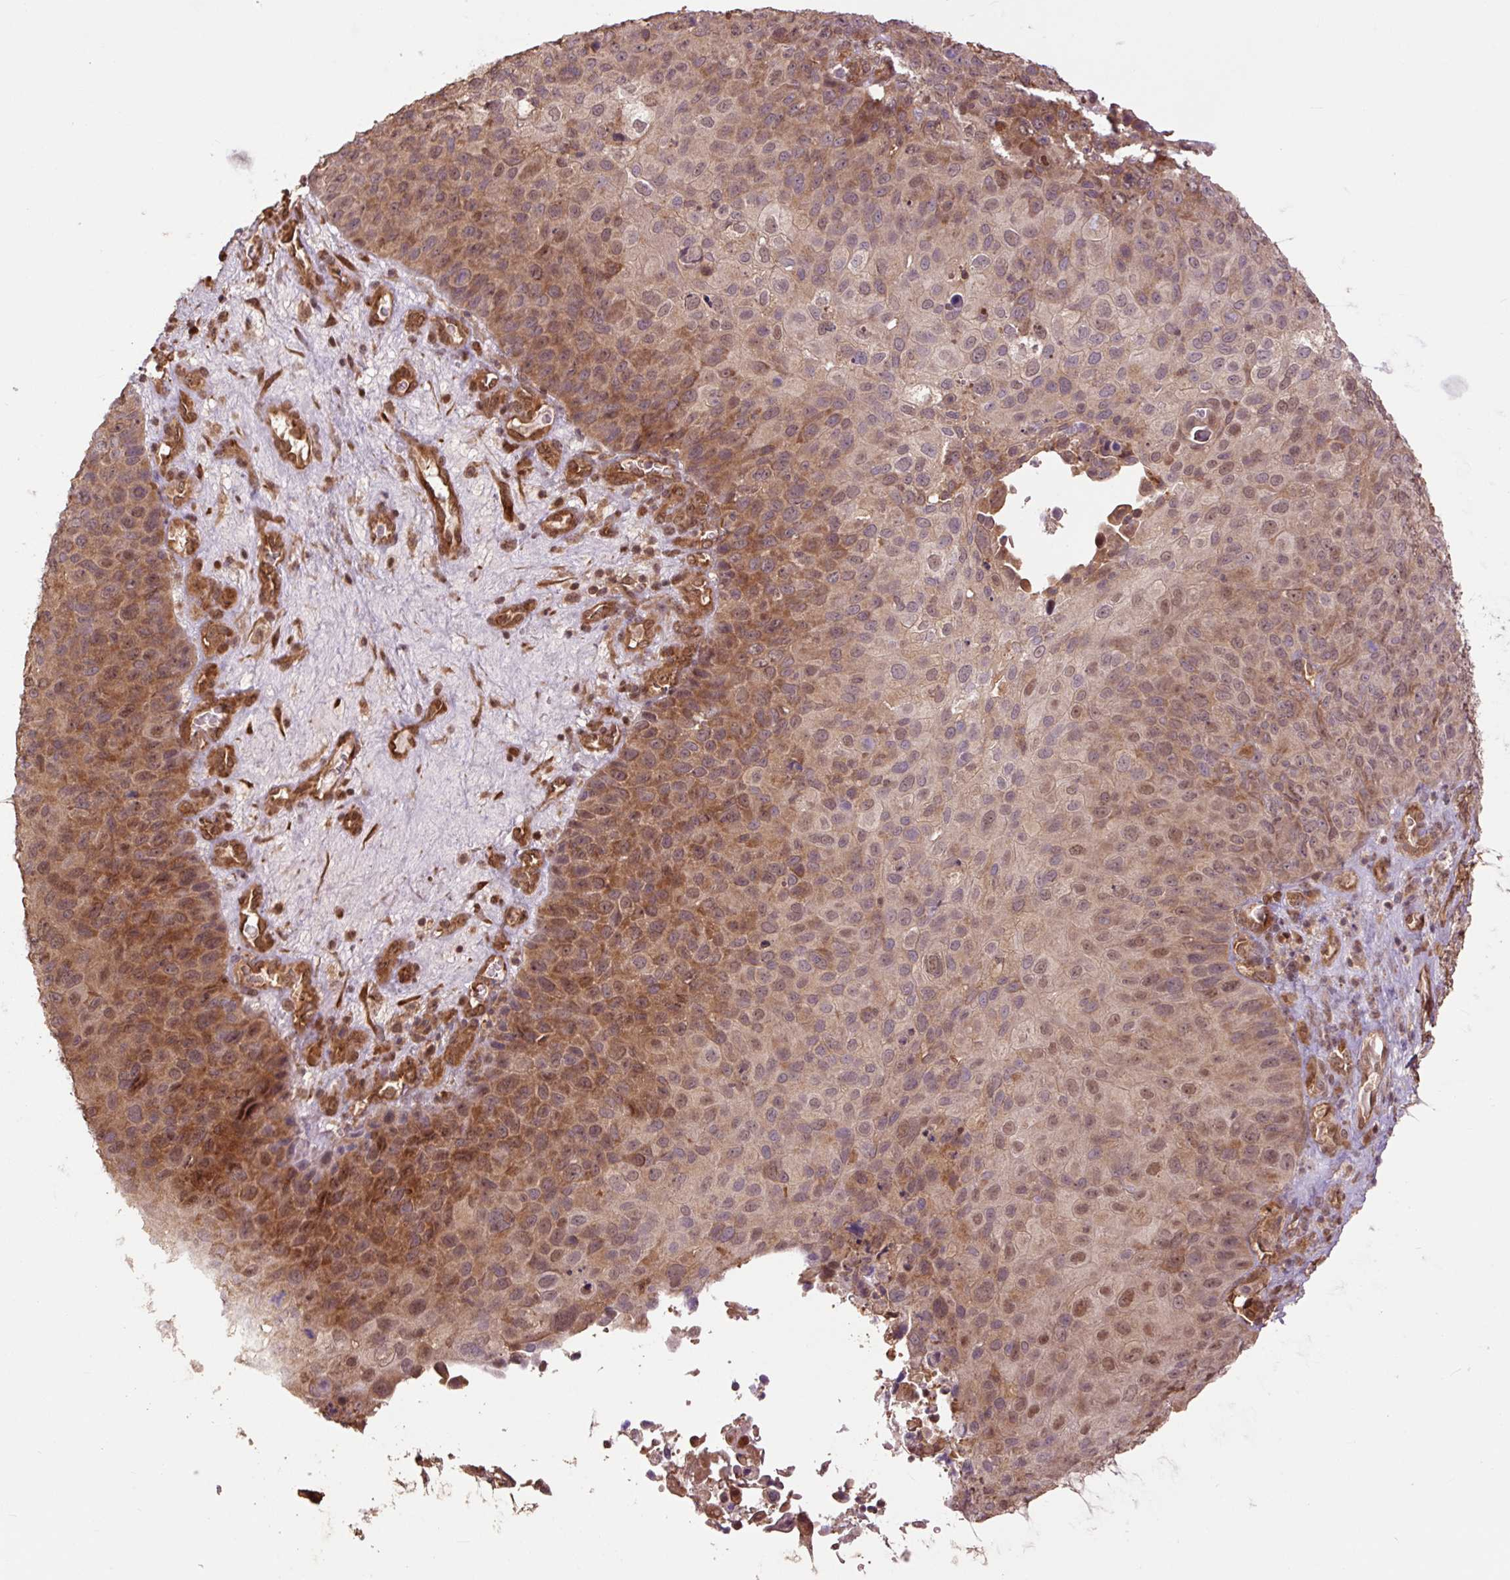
{"staining": {"intensity": "moderate", "quantity": ">75%", "location": "cytoplasmic/membranous,nuclear"}, "tissue": "skin cancer", "cell_type": "Tumor cells", "image_type": "cancer", "snomed": [{"axis": "morphology", "description": "Squamous cell carcinoma, NOS"}, {"axis": "topography", "description": "Skin"}], "caption": "Immunohistochemical staining of skin squamous cell carcinoma demonstrates medium levels of moderate cytoplasmic/membranous and nuclear positivity in about >75% of tumor cells. (brown staining indicates protein expression, while blue staining denotes nuclei).", "gene": "TPT1", "patient": {"sex": "male", "age": 87}}